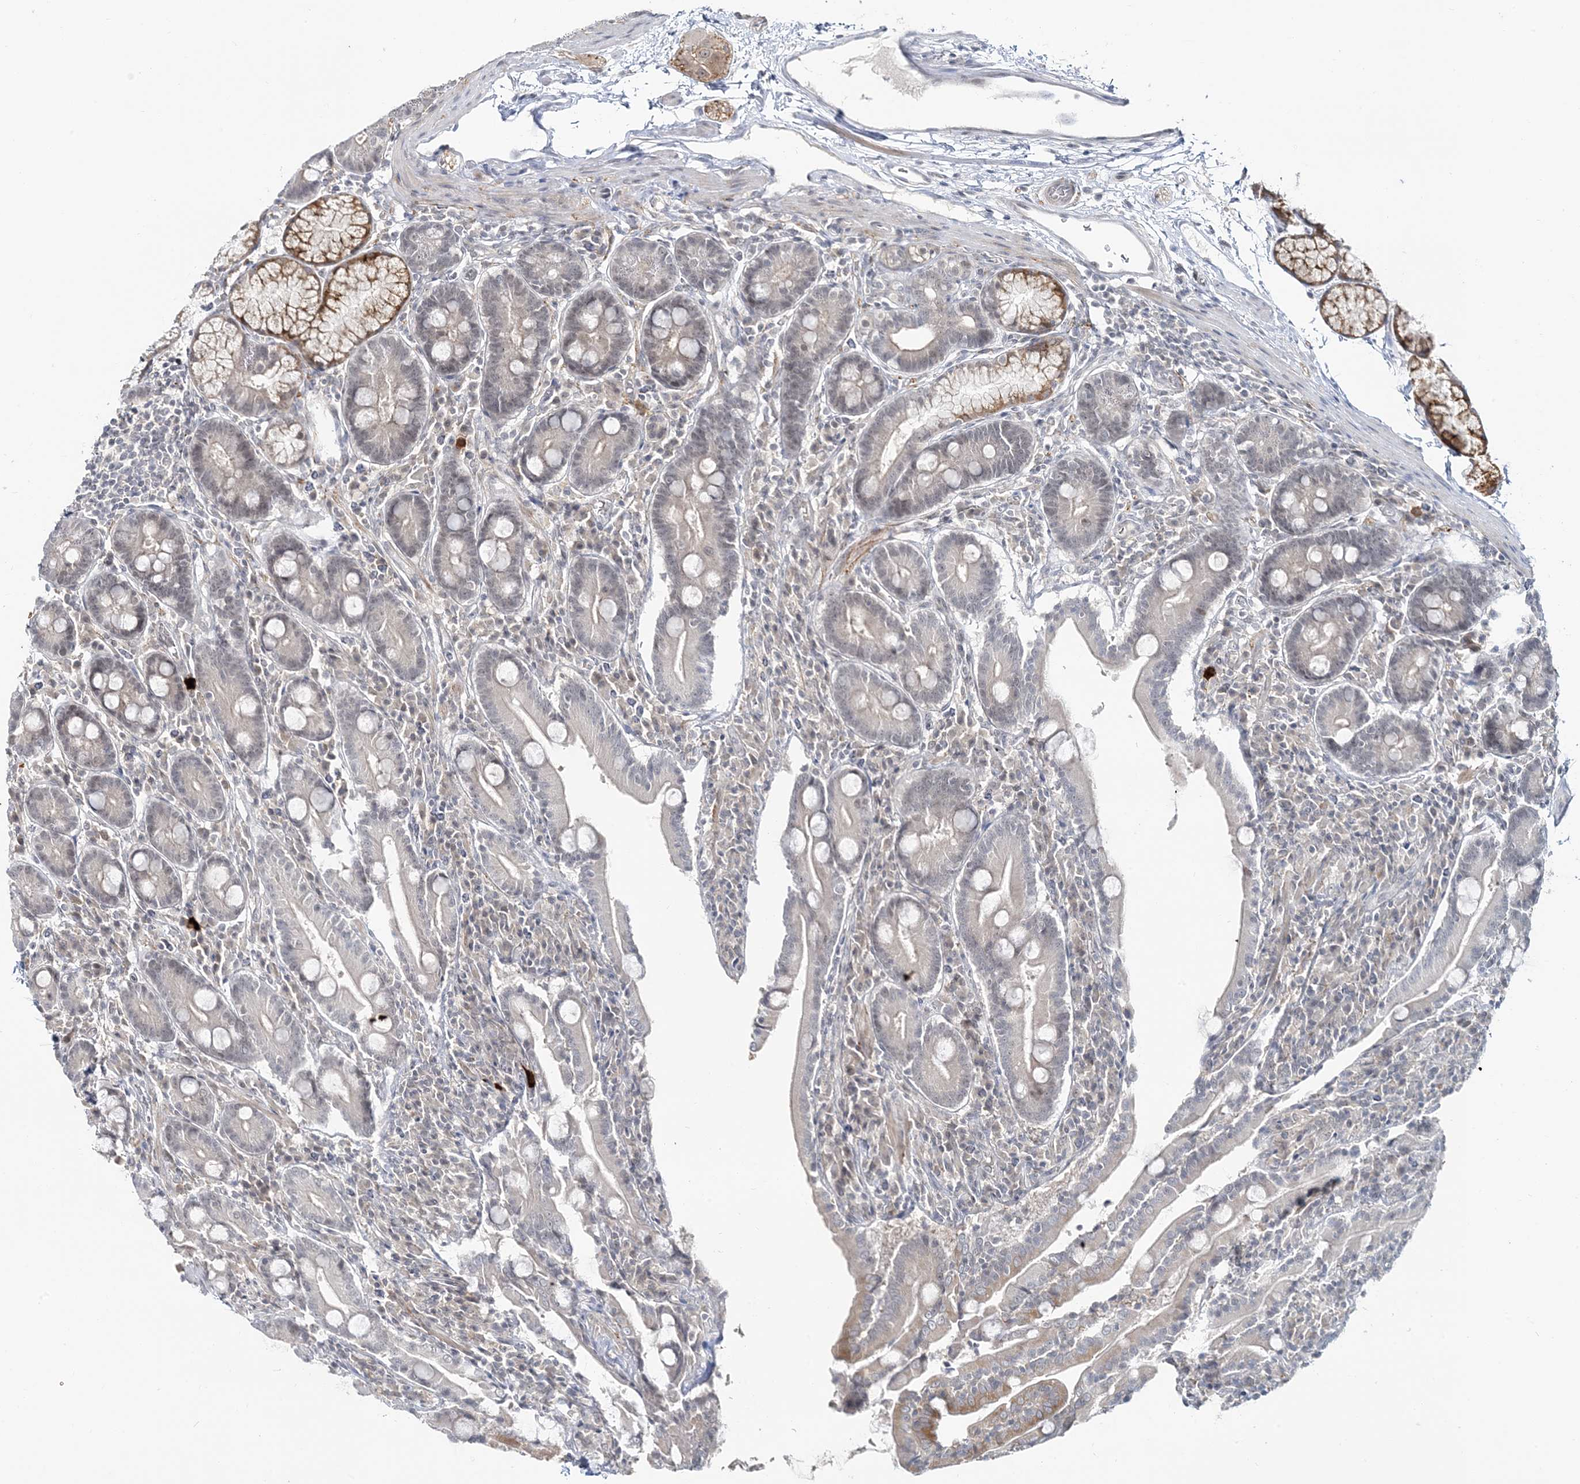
{"staining": {"intensity": "weak", "quantity": "<25%", "location": "cytoplasmic/membranous"}, "tissue": "duodenum", "cell_type": "Glandular cells", "image_type": "normal", "snomed": [{"axis": "morphology", "description": "Normal tissue, NOS"}, {"axis": "topography", "description": "Duodenum"}], "caption": "A high-resolution micrograph shows immunohistochemistry (IHC) staining of normal duodenum, which shows no significant staining in glandular cells. Brightfield microscopy of immunohistochemistry (IHC) stained with DAB (brown) and hematoxylin (blue), captured at high magnification.", "gene": "LEXM", "patient": {"sex": "male", "age": 35}}